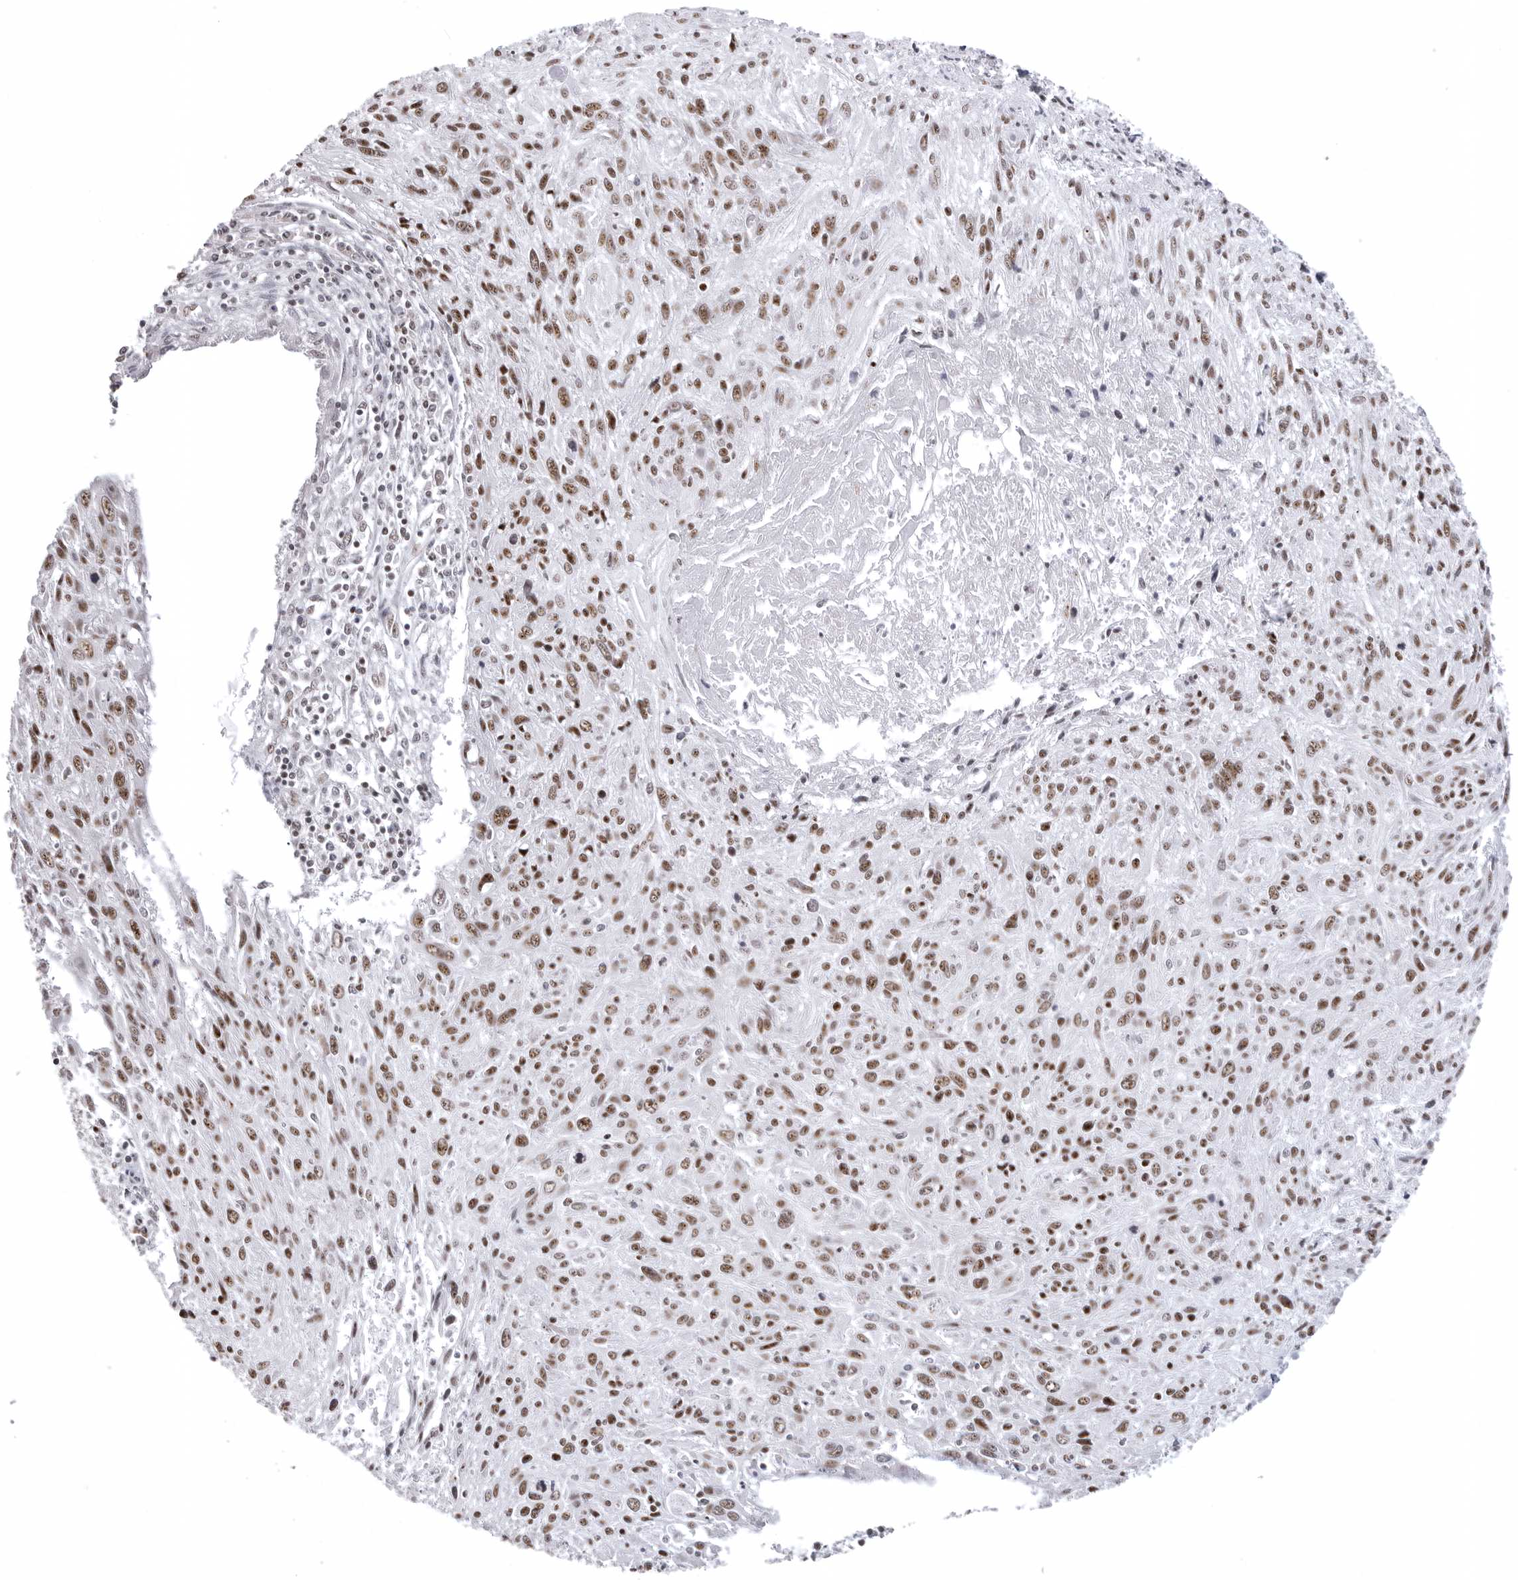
{"staining": {"intensity": "moderate", "quantity": ">75%", "location": "nuclear"}, "tissue": "cervical cancer", "cell_type": "Tumor cells", "image_type": "cancer", "snomed": [{"axis": "morphology", "description": "Squamous cell carcinoma, NOS"}, {"axis": "topography", "description": "Cervix"}], "caption": "This photomicrograph displays immunohistochemistry staining of cervical cancer, with medium moderate nuclear expression in approximately >75% of tumor cells.", "gene": "WRAP53", "patient": {"sex": "female", "age": 51}}